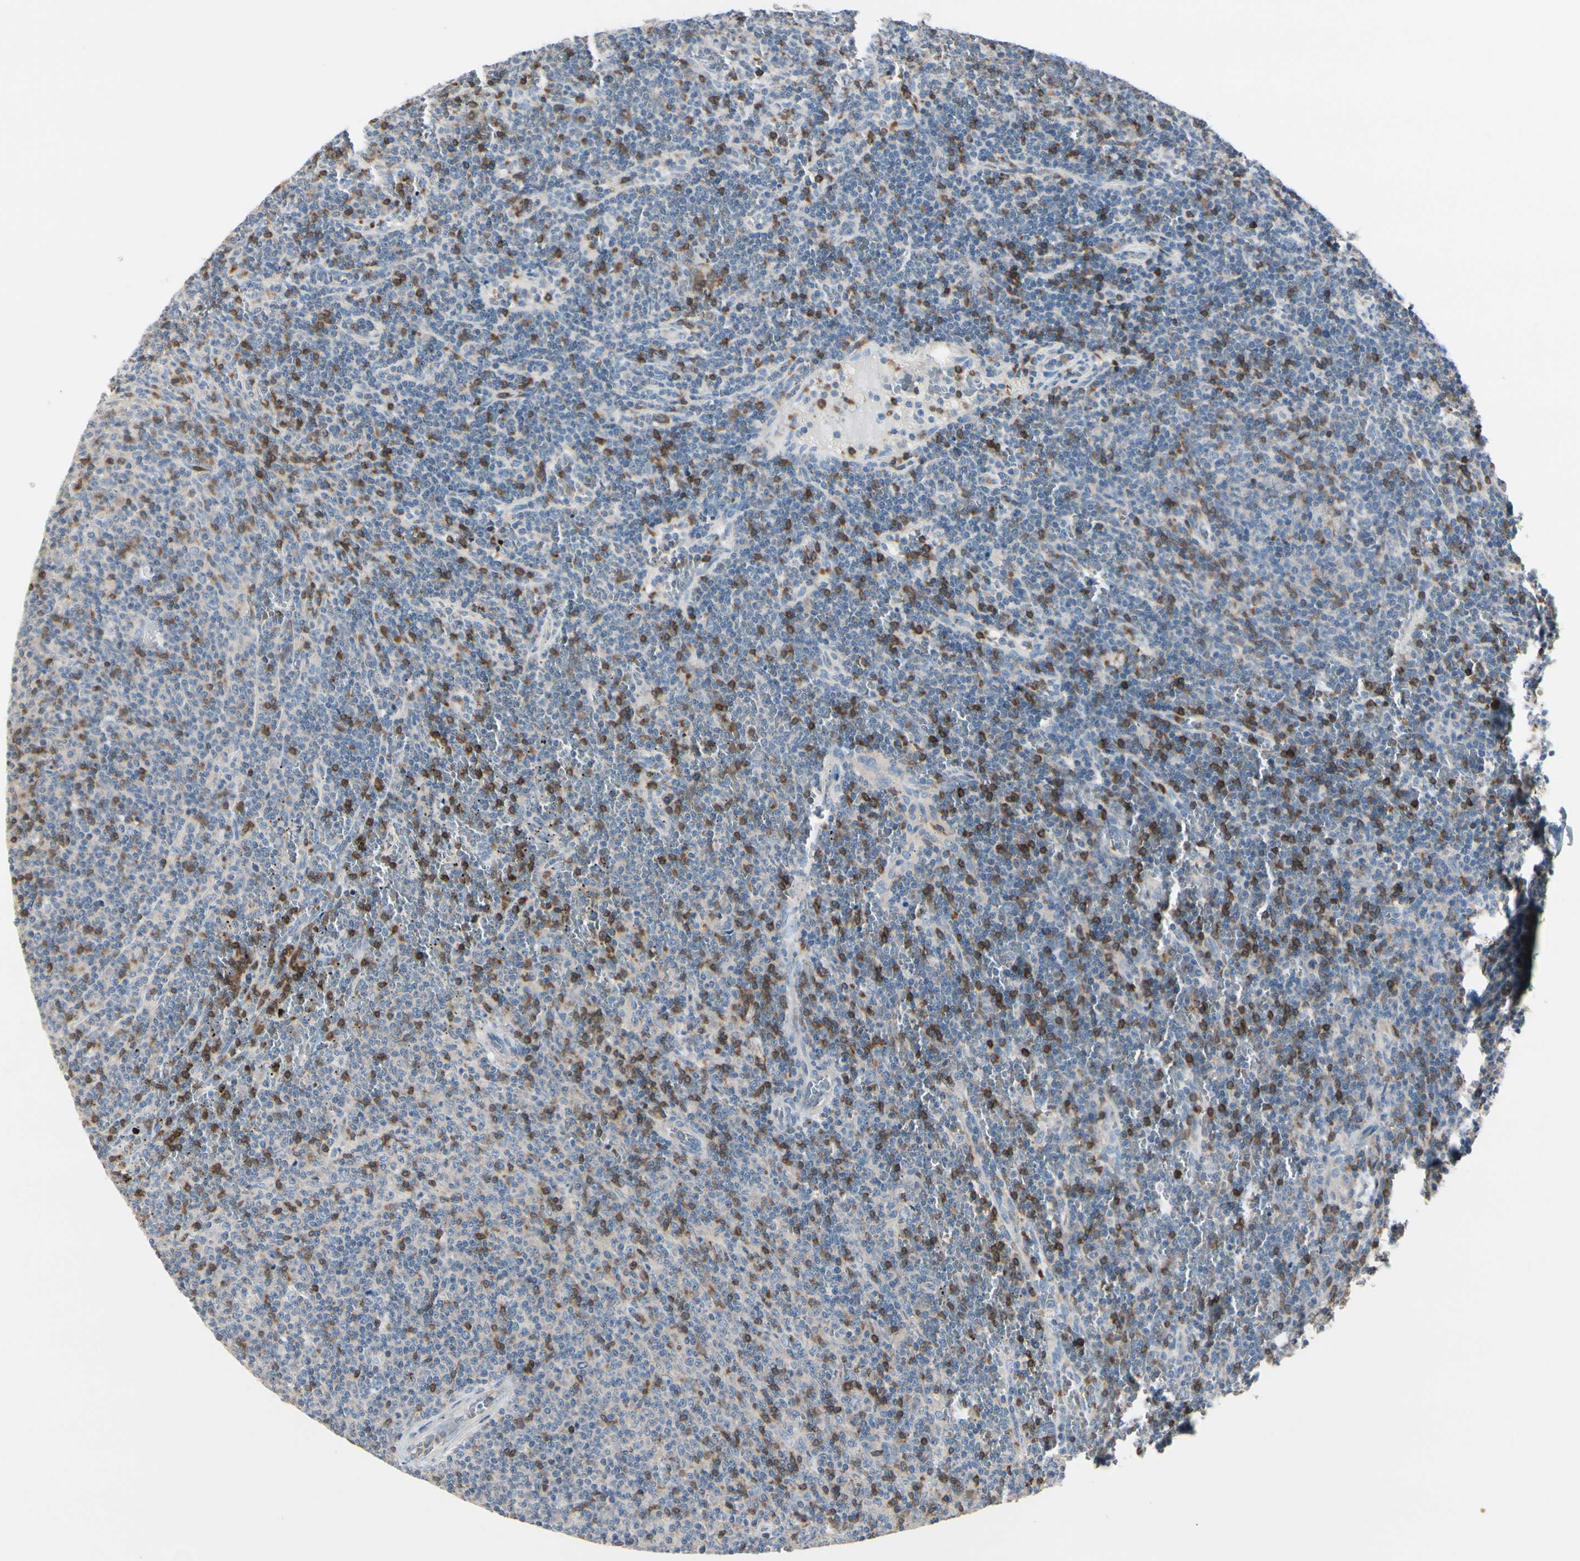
{"staining": {"intensity": "negative", "quantity": "none", "location": "none"}, "tissue": "lymphoma", "cell_type": "Tumor cells", "image_type": "cancer", "snomed": [{"axis": "morphology", "description": "Malignant lymphoma, non-Hodgkin's type, Low grade"}, {"axis": "topography", "description": "Spleen"}], "caption": "Tumor cells are negative for protein expression in human lymphoma.", "gene": "SLC9A3R1", "patient": {"sex": "female", "age": 50}}